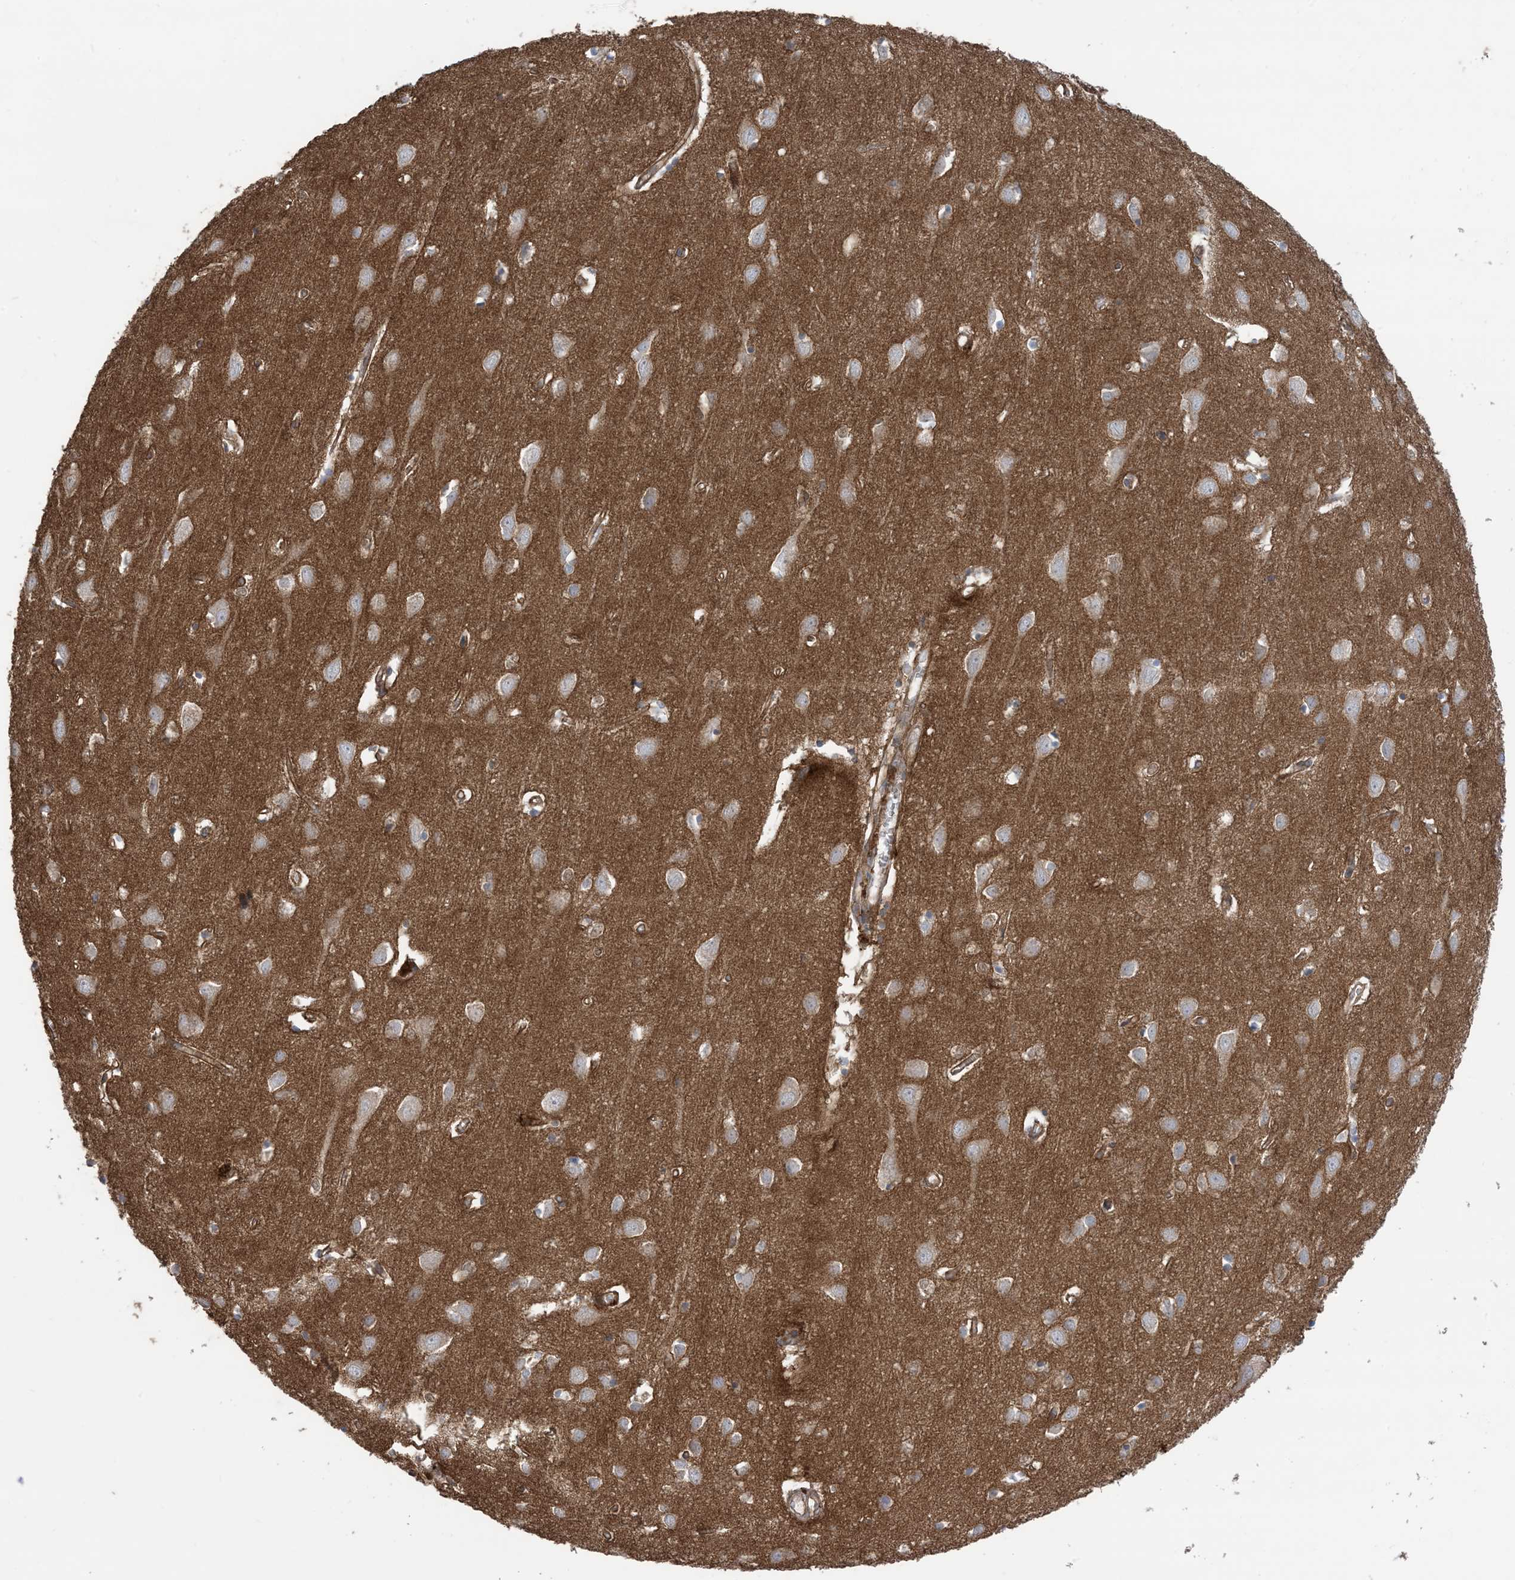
{"staining": {"intensity": "moderate", "quantity": ">75%", "location": "cytoplasmic/membranous"}, "tissue": "cerebral cortex", "cell_type": "Endothelial cells", "image_type": "normal", "snomed": [{"axis": "morphology", "description": "Normal tissue, NOS"}, {"axis": "topography", "description": "Cerebral cortex"}], "caption": "Approximately >75% of endothelial cells in normal cerebral cortex show moderate cytoplasmic/membranous protein staining as visualized by brown immunohistochemical staining.", "gene": "CCNY", "patient": {"sex": "female", "age": 64}}